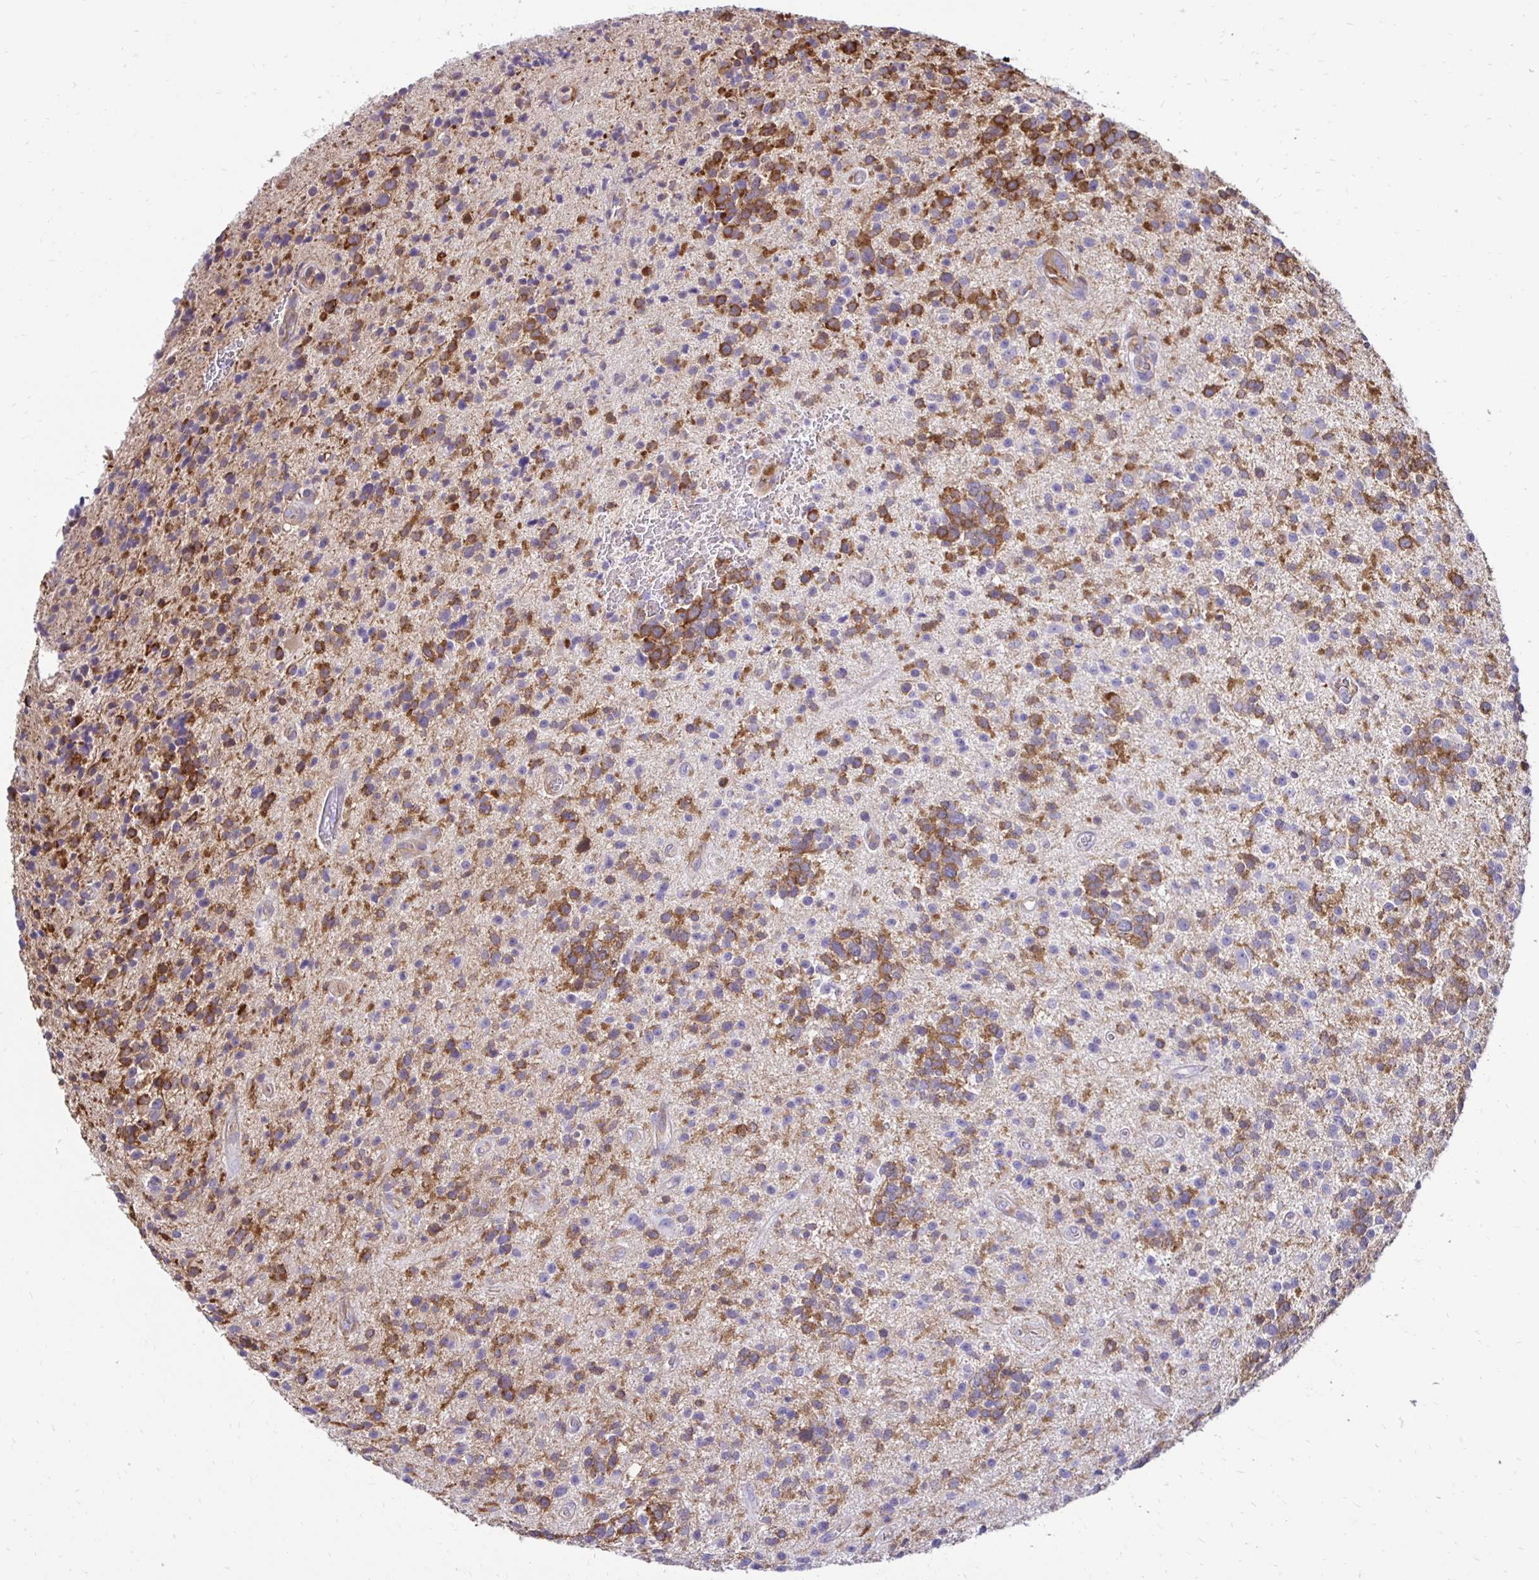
{"staining": {"intensity": "moderate", "quantity": "25%-75%", "location": "cytoplasmic/membranous"}, "tissue": "glioma", "cell_type": "Tumor cells", "image_type": "cancer", "snomed": [{"axis": "morphology", "description": "Glioma, malignant, High grade"}, {"axis": "topography", "description": "Brain"}], "caption": "Protein expression by immunohistochemistry (IHC) exhibits moderate cytoplasmic/membranous expression in about 25%-75% of tumor cells in malignant glioma (high-grade).", "gene": "CTPS1", "patient": {"sex": "male", "age": 29}}